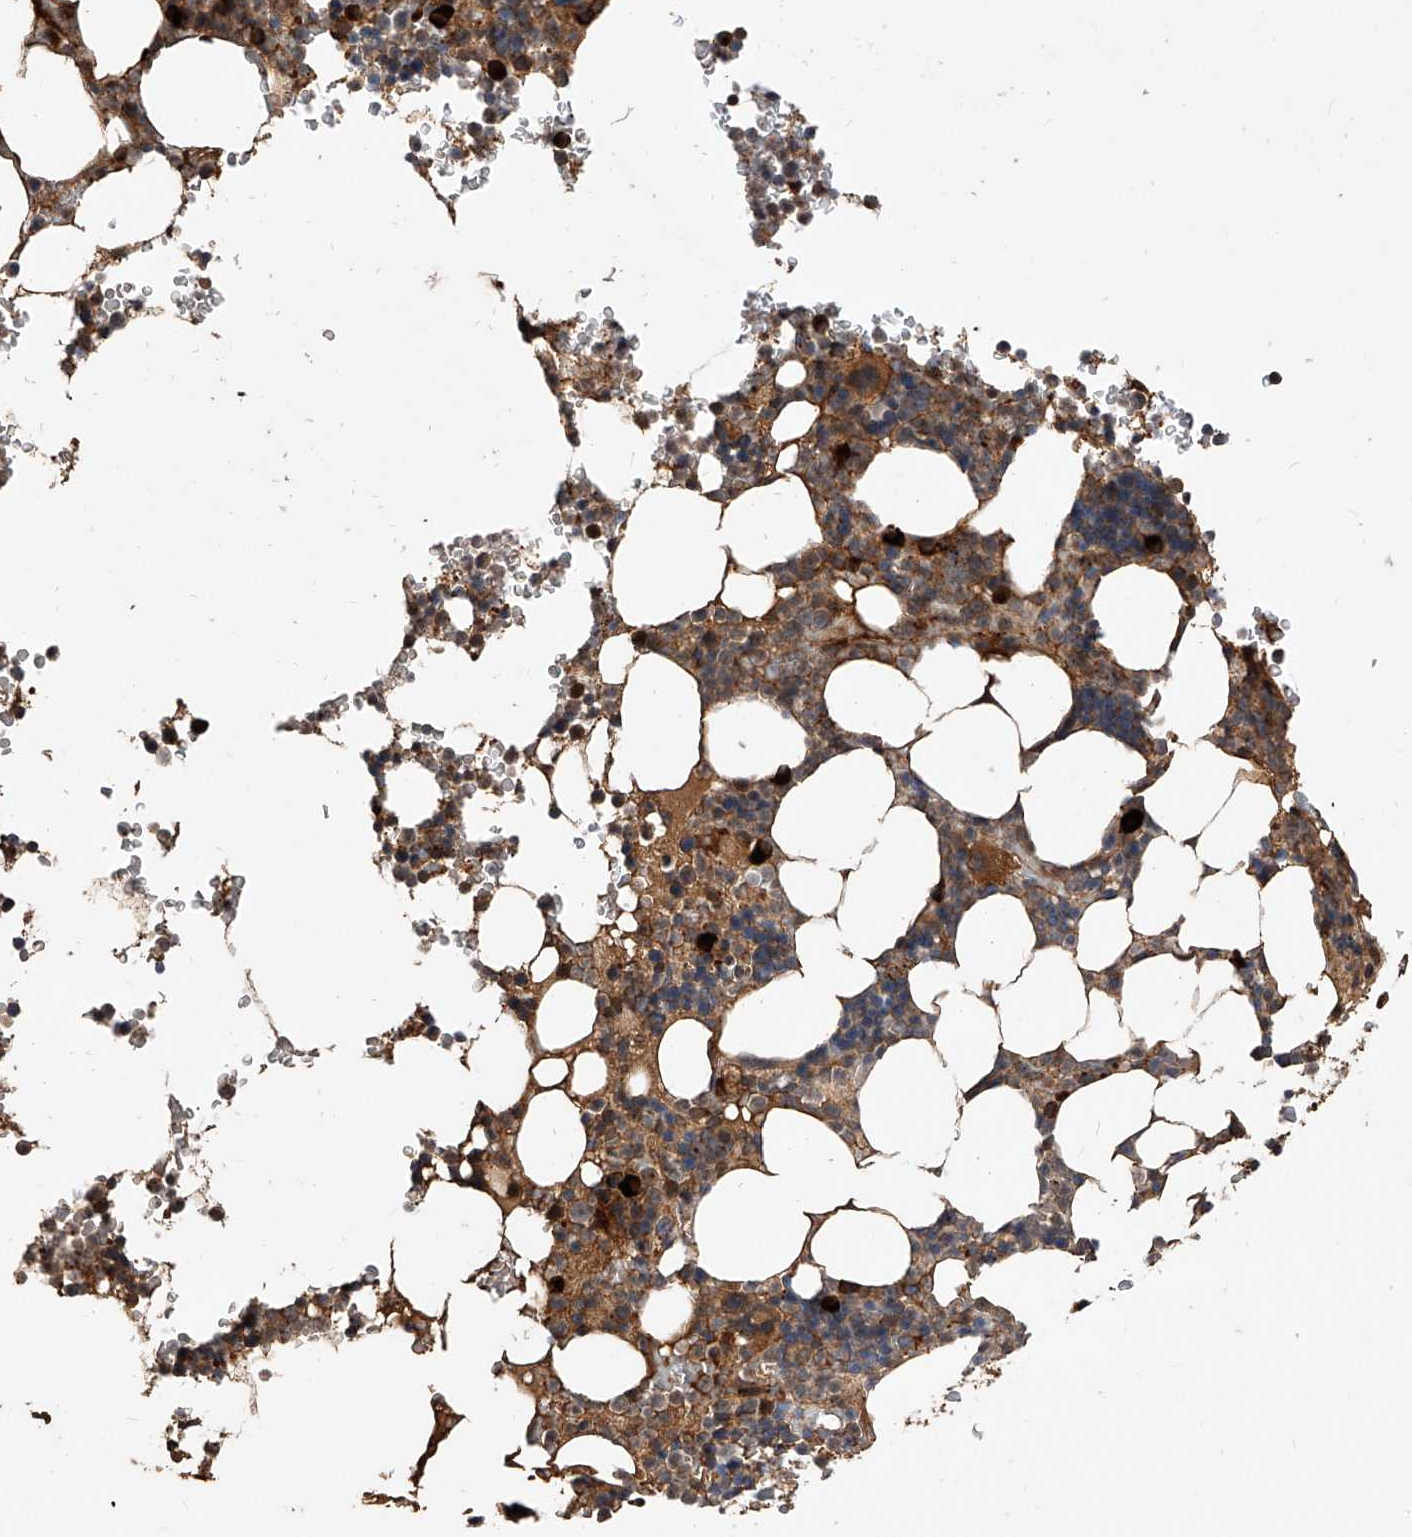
{"staining": {"intensity": "strong", "quantity": "25%-75%", "location": "cytoplasmic/membranous"}, "tissue": "bone marrow", "cell_type": "Hematopoietic cells", "image_type": "normal", "snomed": [{"axis": "morphology", "description": "Normal tissue, NOS"}, {"axis": "topography", "description": "Bone marrow"}], "caption": "Bone marrow stained with a brown dye reveals strong cytoplasmic/membranous positive expression in about 25%-75% of hematopoietic cells.", "gene": "CFAP410", "patient": {"sex": "male", "age": 58}}